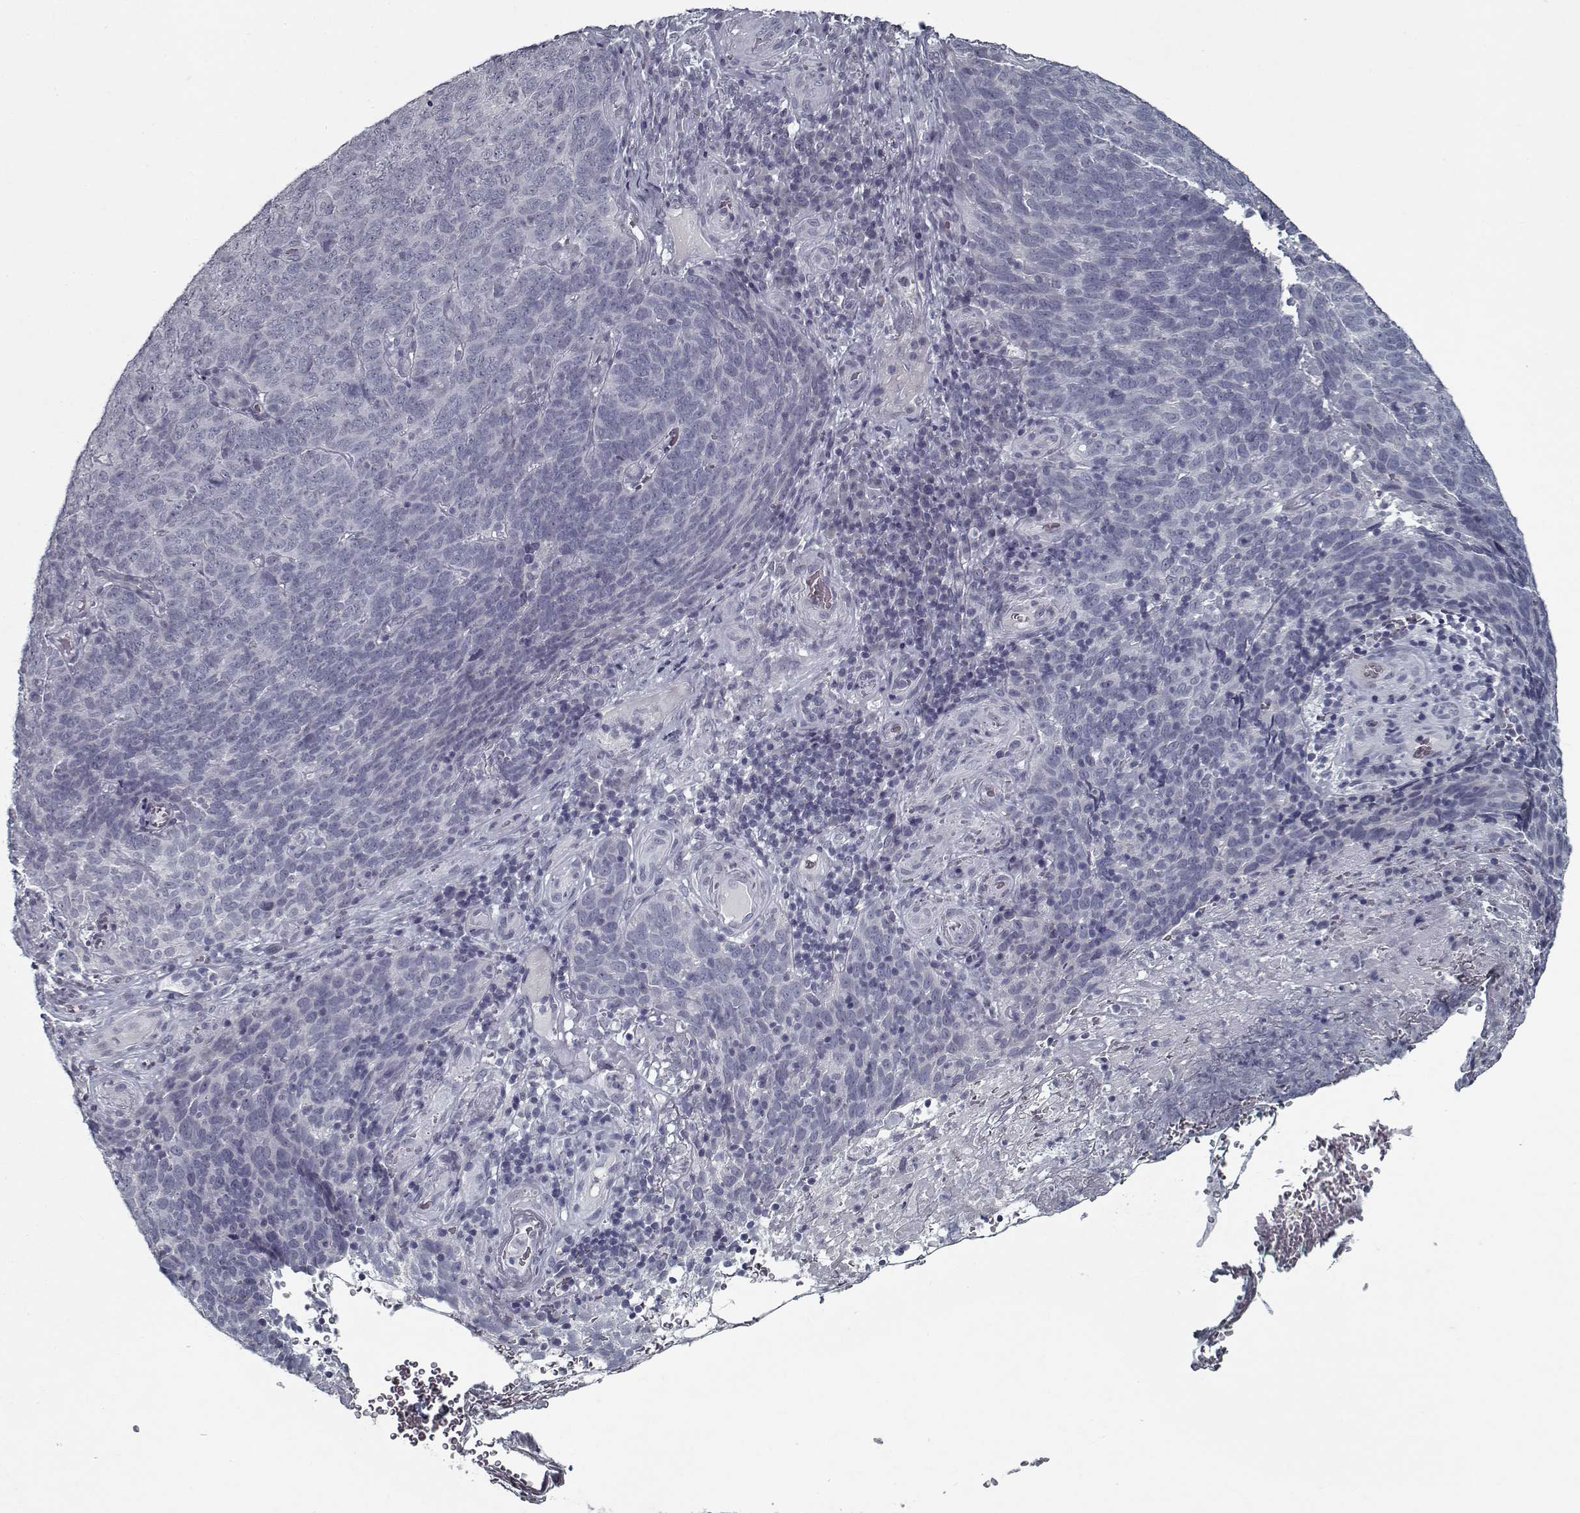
{"staining": {"intensity": "negative", "quantity": "none", "location": "none"}, "tissue": "skin cancer", "cell_type": "Tumor cells", "image_type": "cancer", "snomed": [{"axis": "morphology", "description": "Squamous cell carcinoma, NOS"}, {"axis": "topography", "description": "Skin"}, {"axis": "topography", "description": "Anal"}], "caption": "Immunohistochemical staining of skin squamous cell carcinoma reveals no significant staining in tumor cells. (DAB IHC, high magnification).", "gene": "GAD2", "patient": {"sex": "female", "age": 51}}